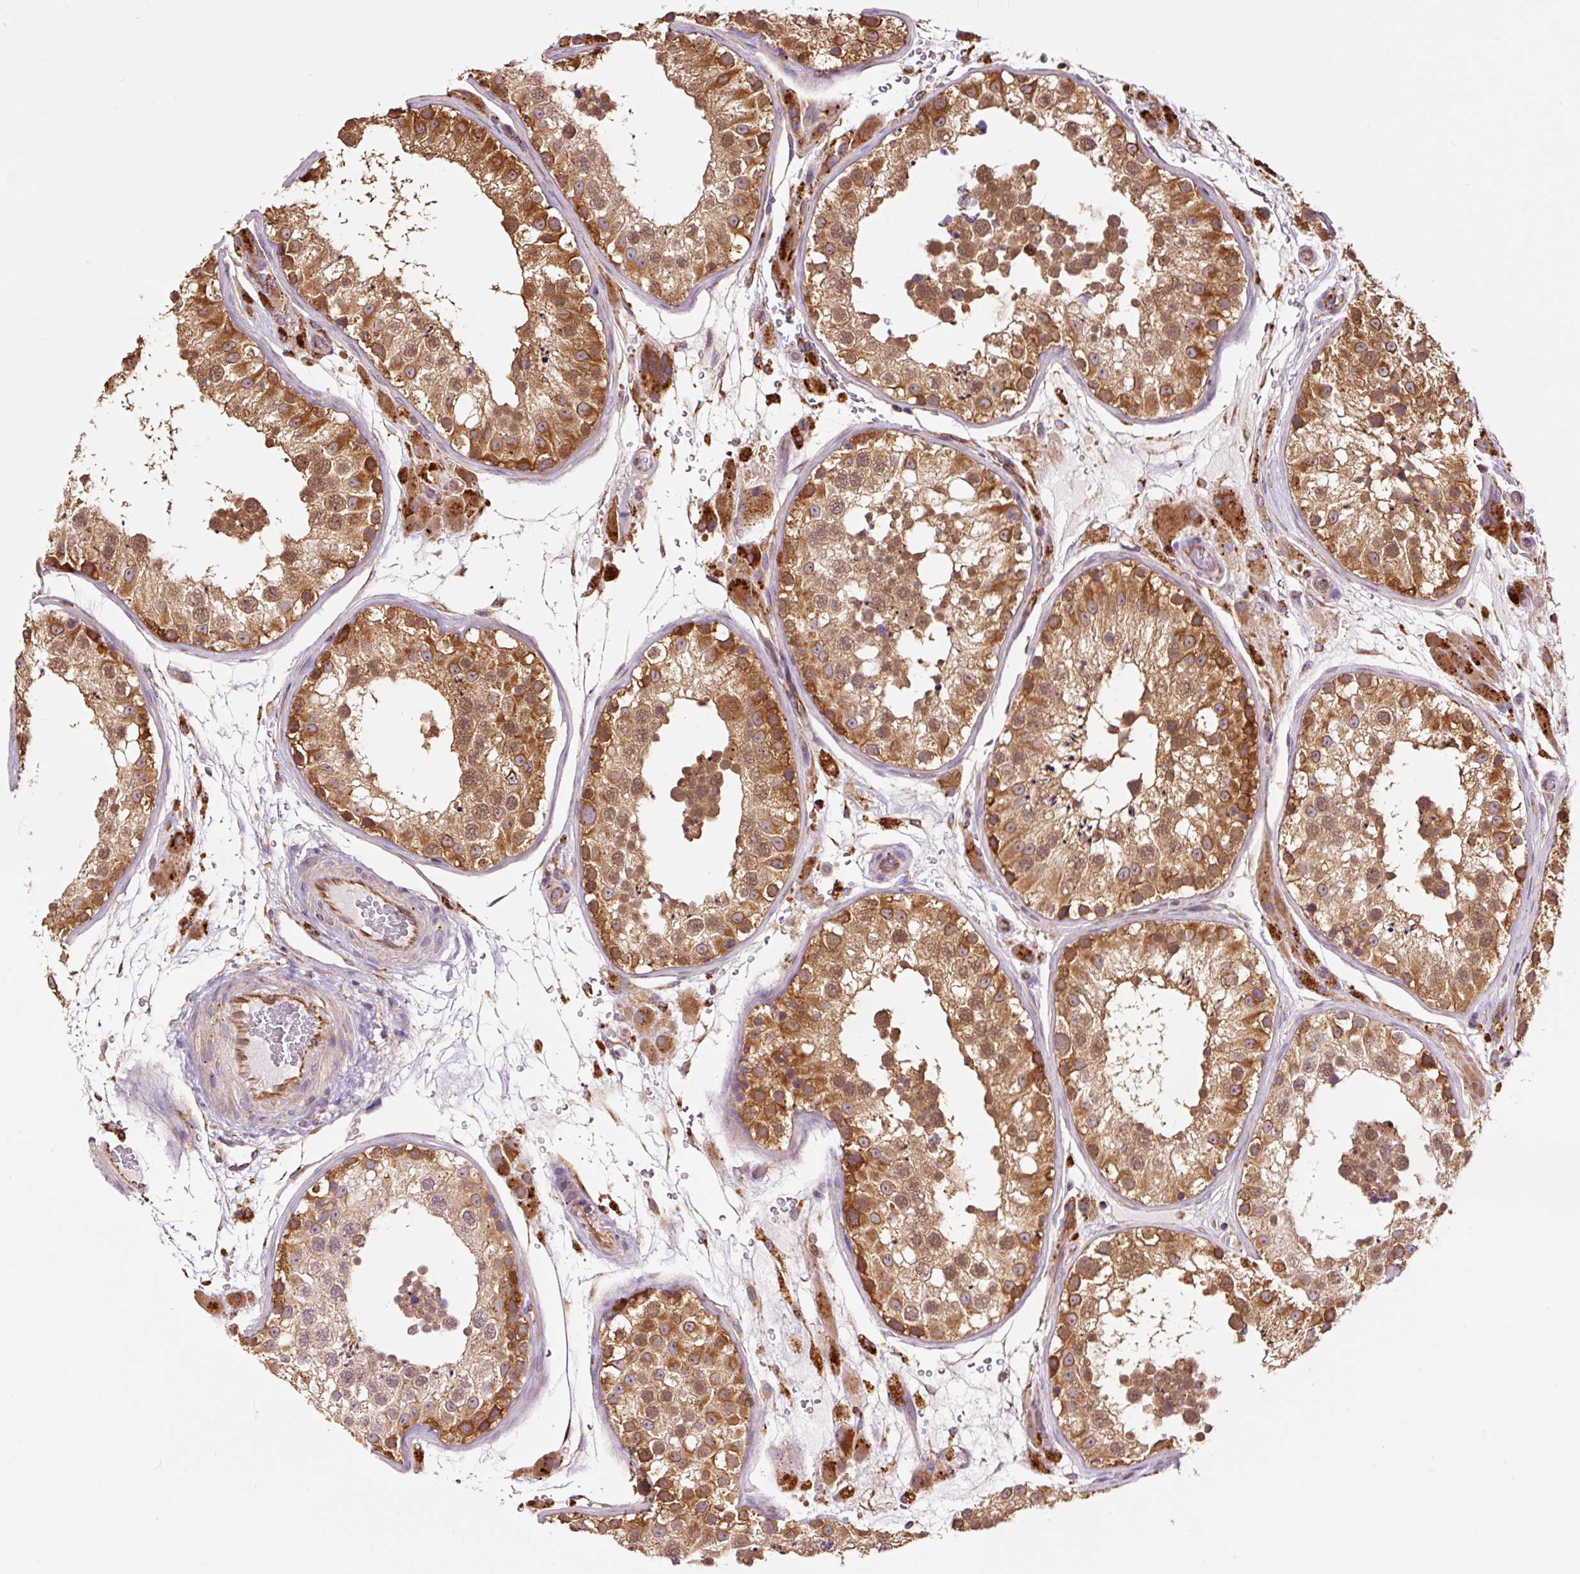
{"staining": {"intensity": "strong", "quantity": ">75%", "location": "cytoplasmic/membranous"}, "tissue": "testis", "cell_type": "Cells in seminiferous ducts", "image_type": "normal", "snomed": [{"axis": "morphology", "description": "Normal tissue, NOS"}, {"axis": "topography", "description": "Testis"}], "caption": "Strong cytoplasmic/membranous staining for a protein is identified in about >75% of cells in seminiferous ducts of benign testis using immunohistochemistry.", "gene": "PCK2", "patient": {"sex": "male", "age": 26}}